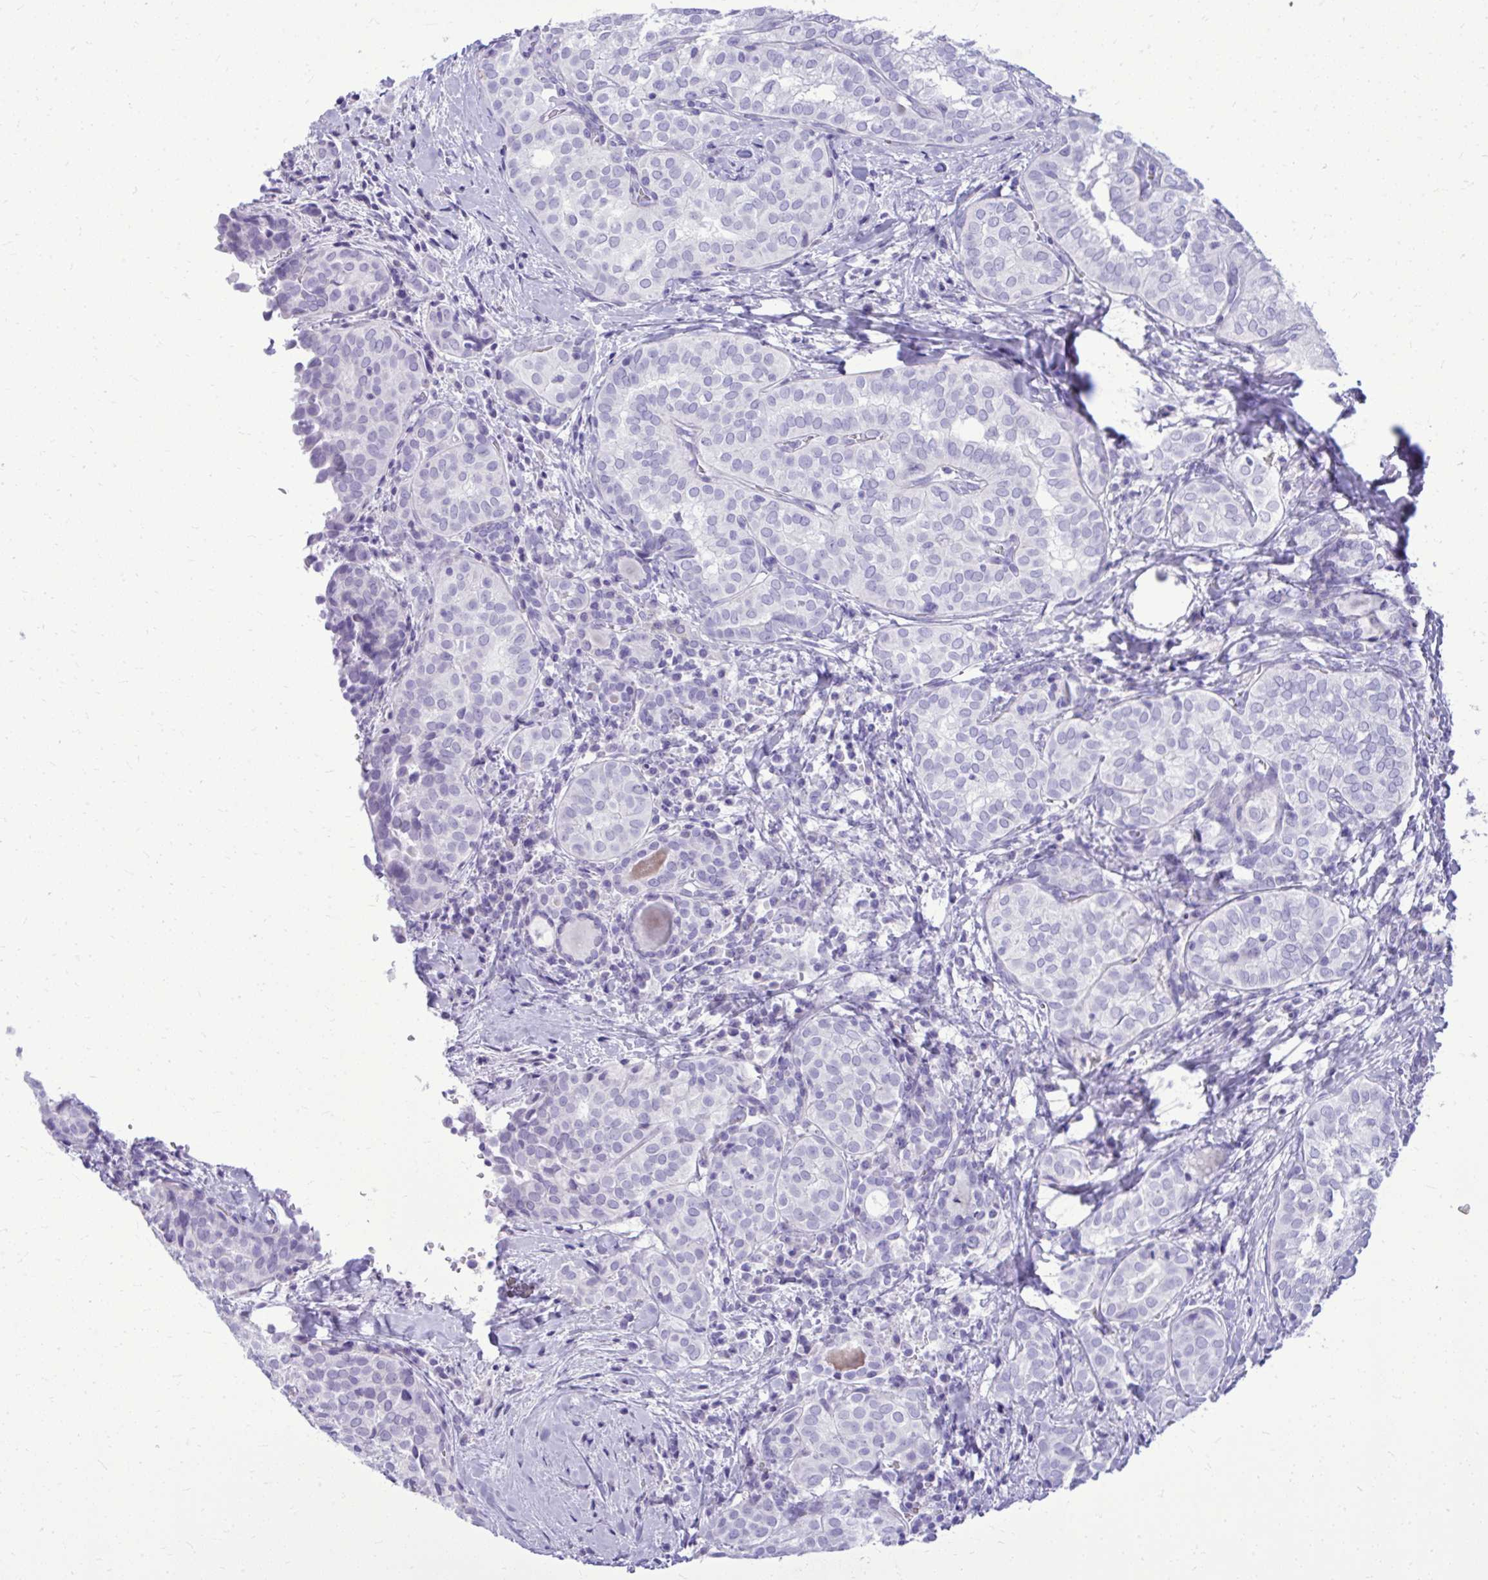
{"staining": {"intensity": "negative", "quantity": "none", "location": "none"}, "tissue": "thyroid cancer", "cell_type": "Tumor cells", "image_type": "cancer", "snomed": [{"axis": "morphology", "description": "Papillary adenocarcinoma, NOS"}, {"axis": "topography", "description": "Thyroid gland"}], "caption": "The micrograph demonstrates no significant positivity in tumor cells of thyroid cancer (papillary adenocarcinoma). (Brightfield microscopy of DAB (3,3'-diaminobenzidine) immunohistochemistry (IHC) at high magnification).", "gene": "BCL6B", "patient": {"sex": "female", "age": 30}}